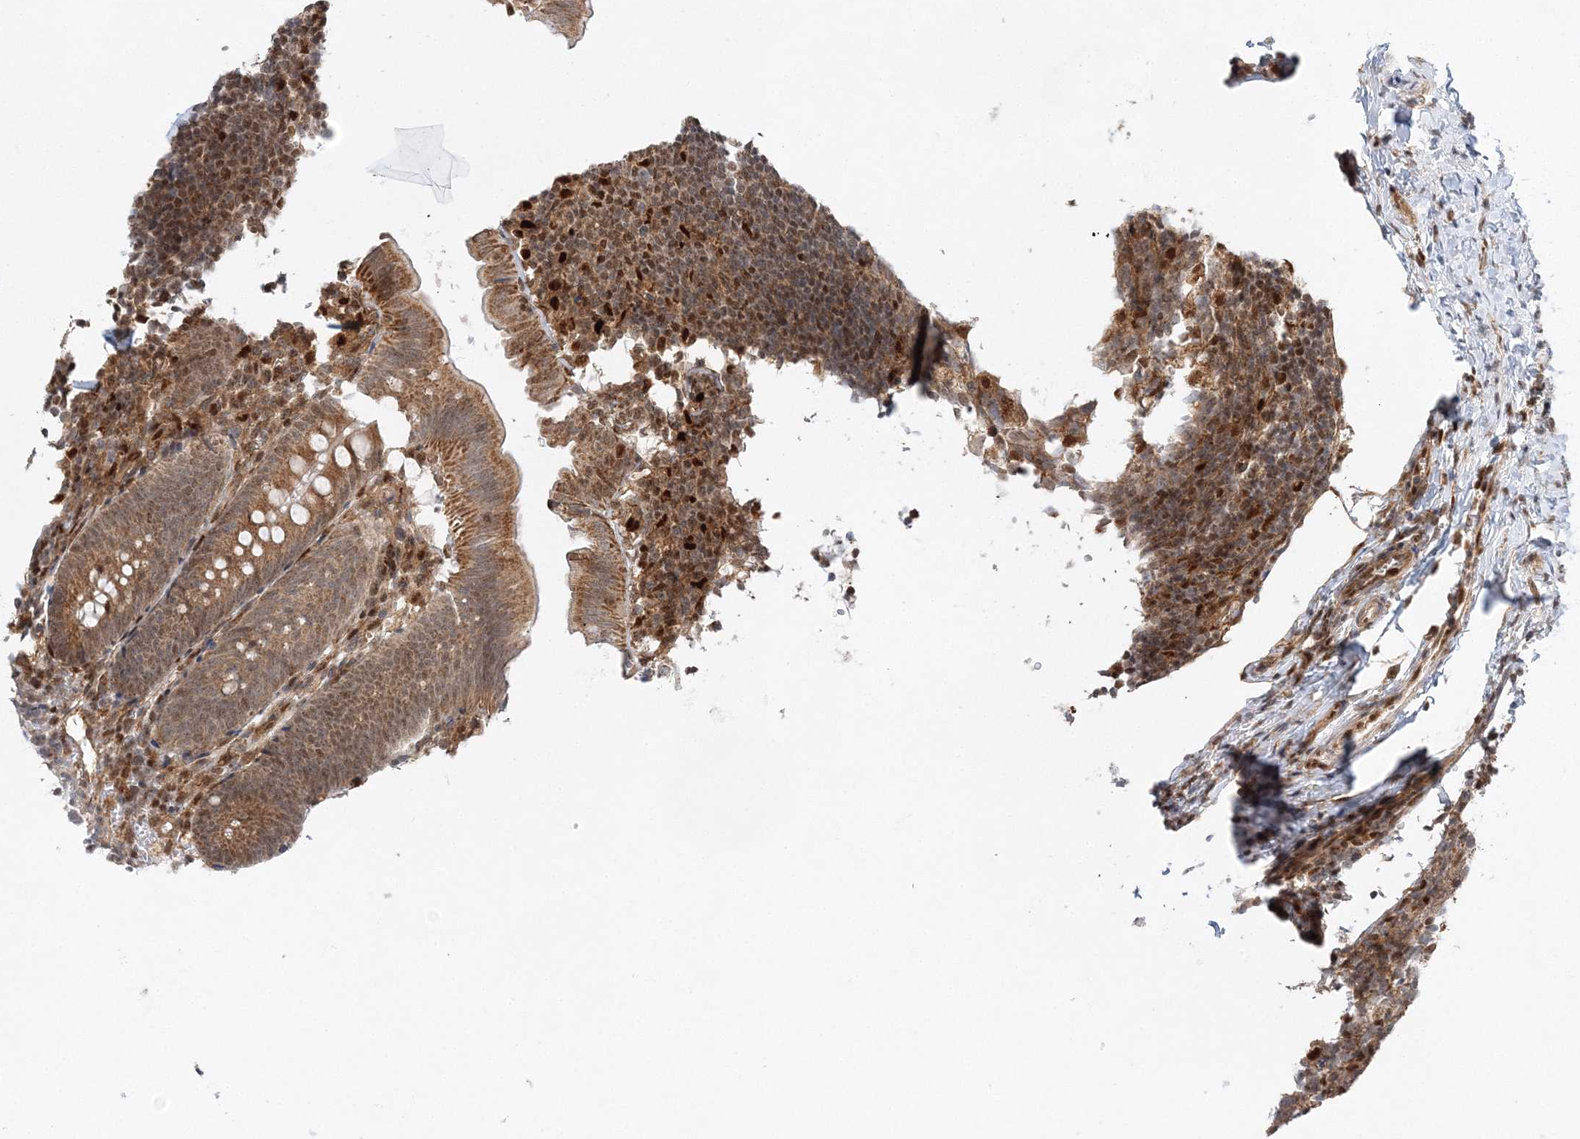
{"staining": {"intensity": "moderate", "quantity": ">75%", "location": "cytoplasmic/membranous"}, "tissue": "appendix", "cell_type": "Glandular cells", "image_type": "normal", "snomed": [{"axis": "morphology", "description": "Normal tissue, NOS"}, {"axis": "topography", "description": "Appendix"}], "caption": "The immunohistochemical stain labels moderate cytoplasmic/membranous positivity in glandular cells of benign appendix. The protein of interest is stained brown, and the nuclei are stained in blue (DAB (3,3'-diaminobenzidine) IHC with brightfield microscopy, high magnification).", "gene": "RAB11FIP2", "patient": {"sex": "male", "age": 1}}